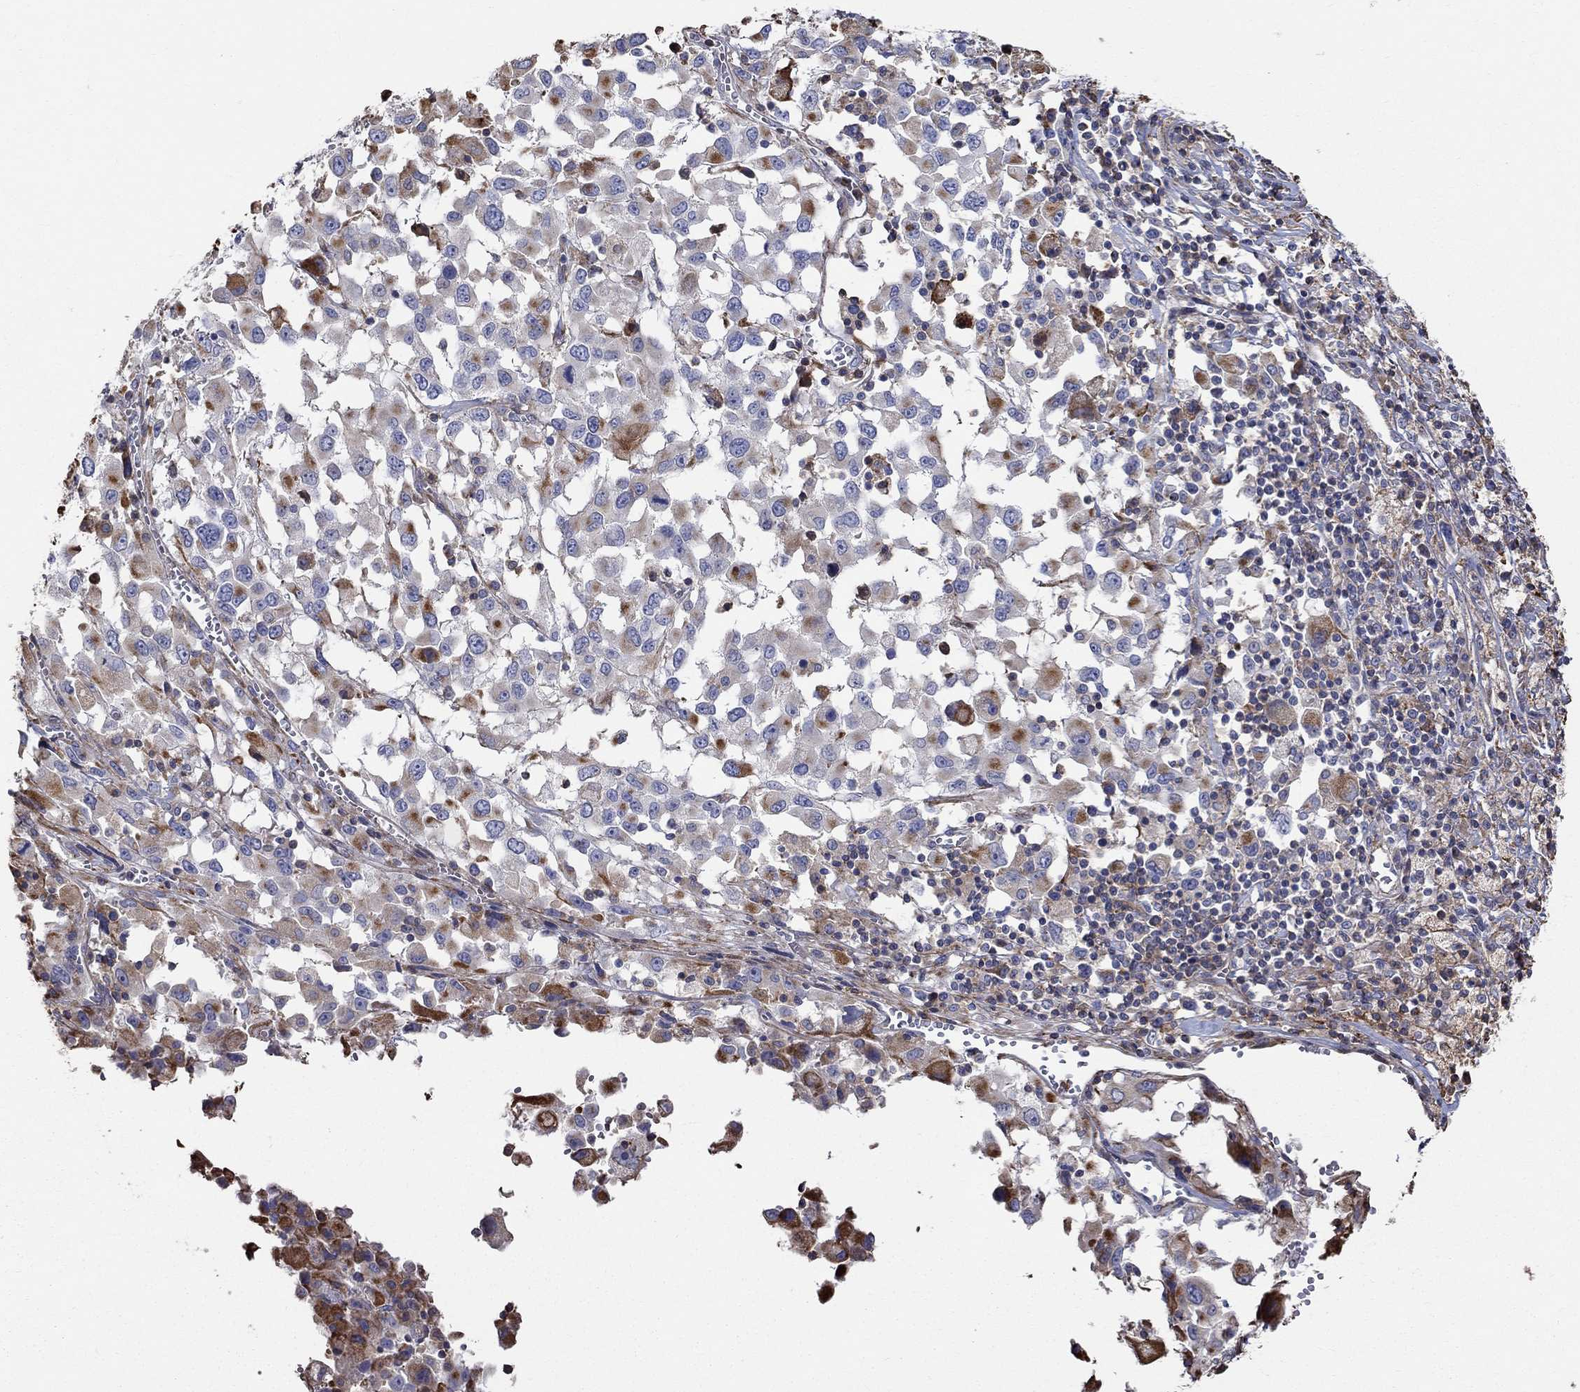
{"staining": {"intensity": "strong", "quantity": "<25%", "location": "cytoplasmic/membranous"}, "tissue": "melanoma", "cell_type": "Tumor cells", "image_type": "cancer", "snomed": [{"axis": "morphology", "description": "Malignant melanoma, Metastatic site"}, {"axis": "topography", "description": "Lymph node"}], "caption": "Malignant melanoma (metastatic site) stained for a protein displays strong cytoplasmic/membranous positivity in tumor cells.", "gene": "NPHP1", "patient": {"sex": "male", "age": 50}}